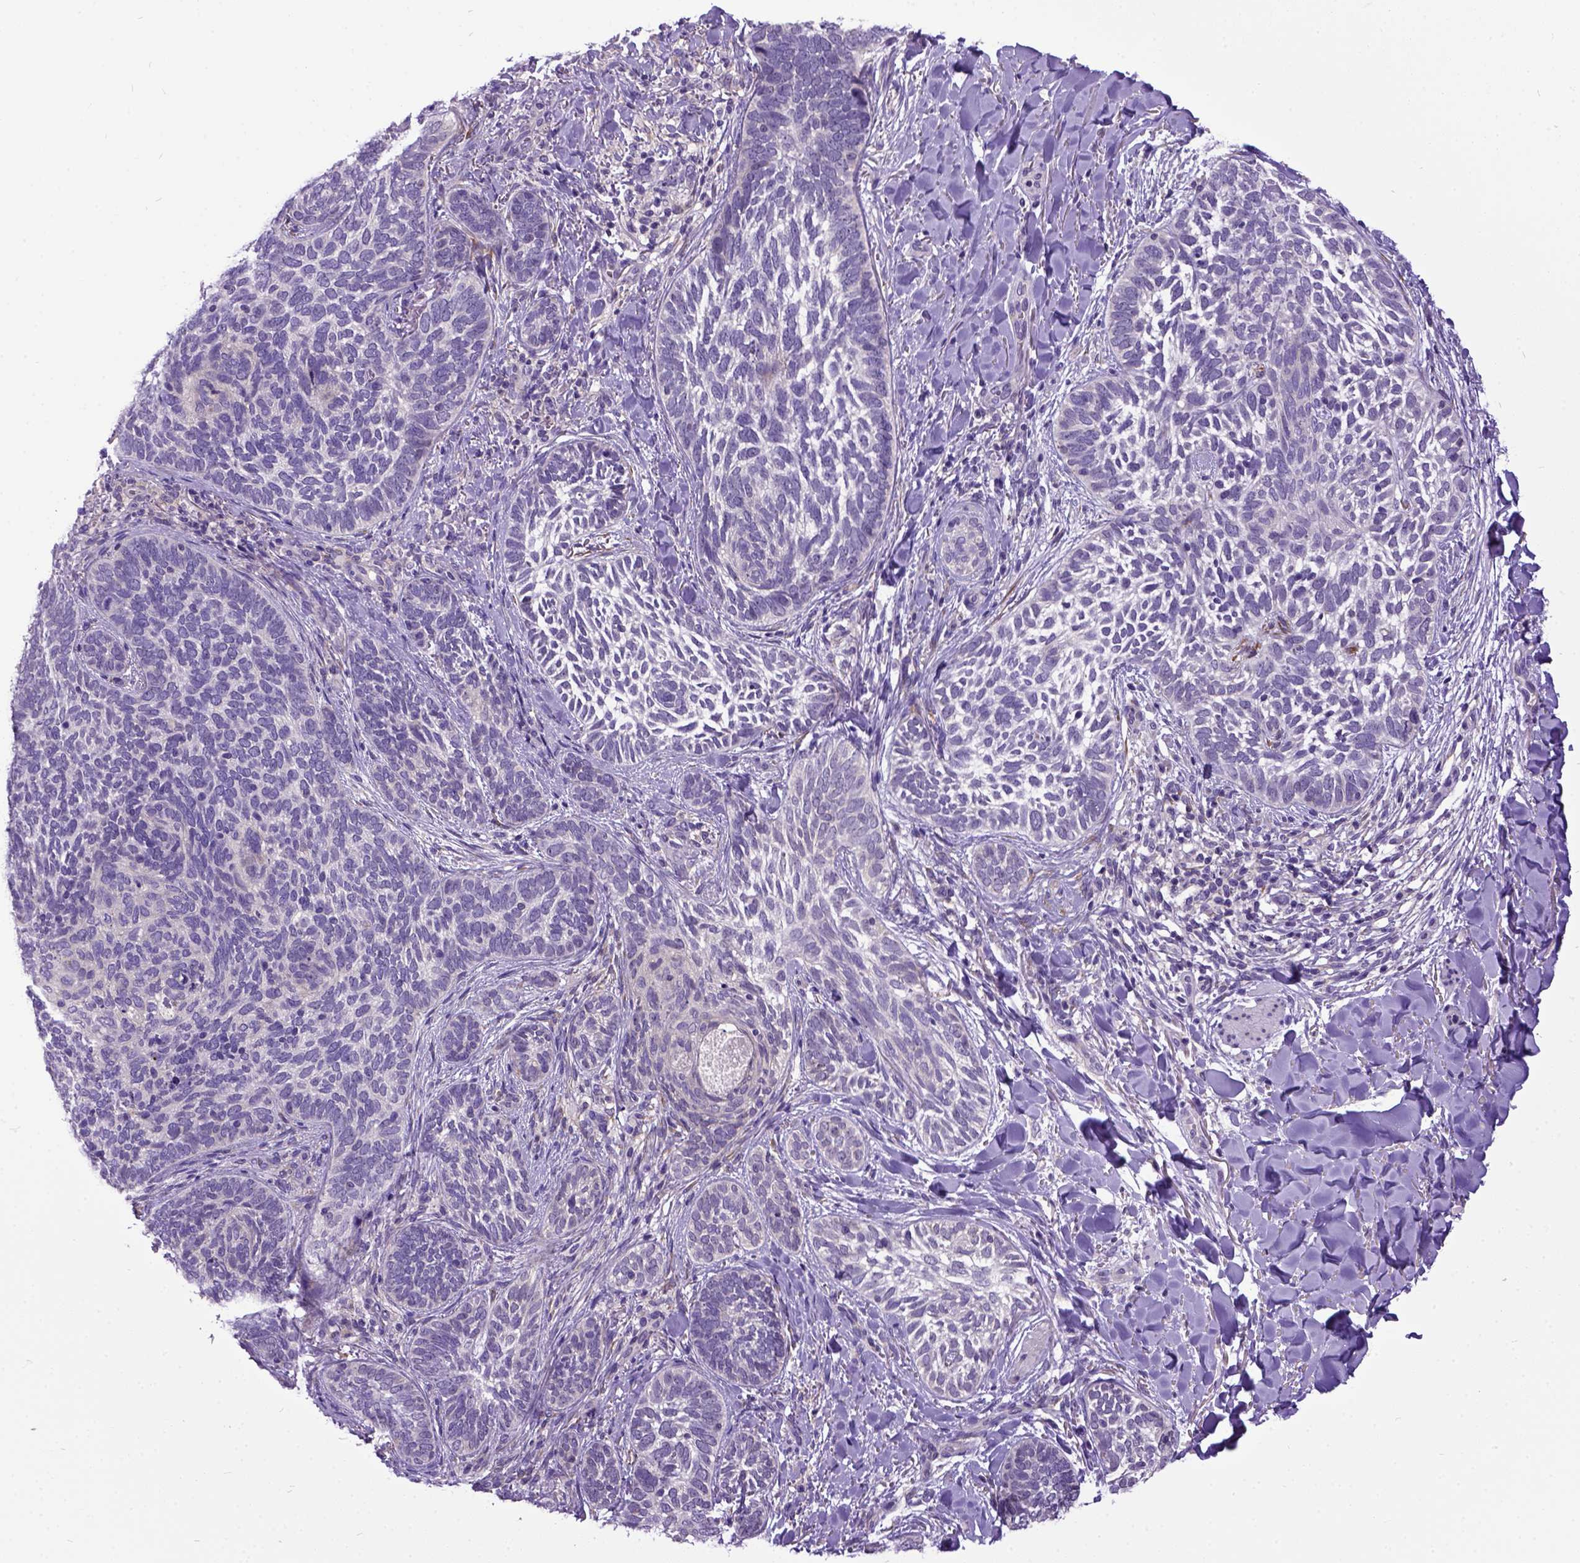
{"staining": {"intensity": "negative", "quantity": "none", "location": "none"}, "tissue": "skin cancer", "cell_type": "Tumor cells", "image_type": "cancer", "snomed": [{"axis": "morphology", "description": "Normal tissue, NOS"}, {"axis": "morphology", "description": "Basal cell carcinoma"}, {"axis": "topography", "description": "Skin"}], "caption": "Photomicrograph shows no significant protein positivity in tumor cells of basal cell carcinoma (skin). (DAB (3,3'-diaminobenzidine) immunohistochemistry (IHC) with hematoxylin counter stain).", "gene": "NEK5", "patient": {"sex": "male", "age": 46}}